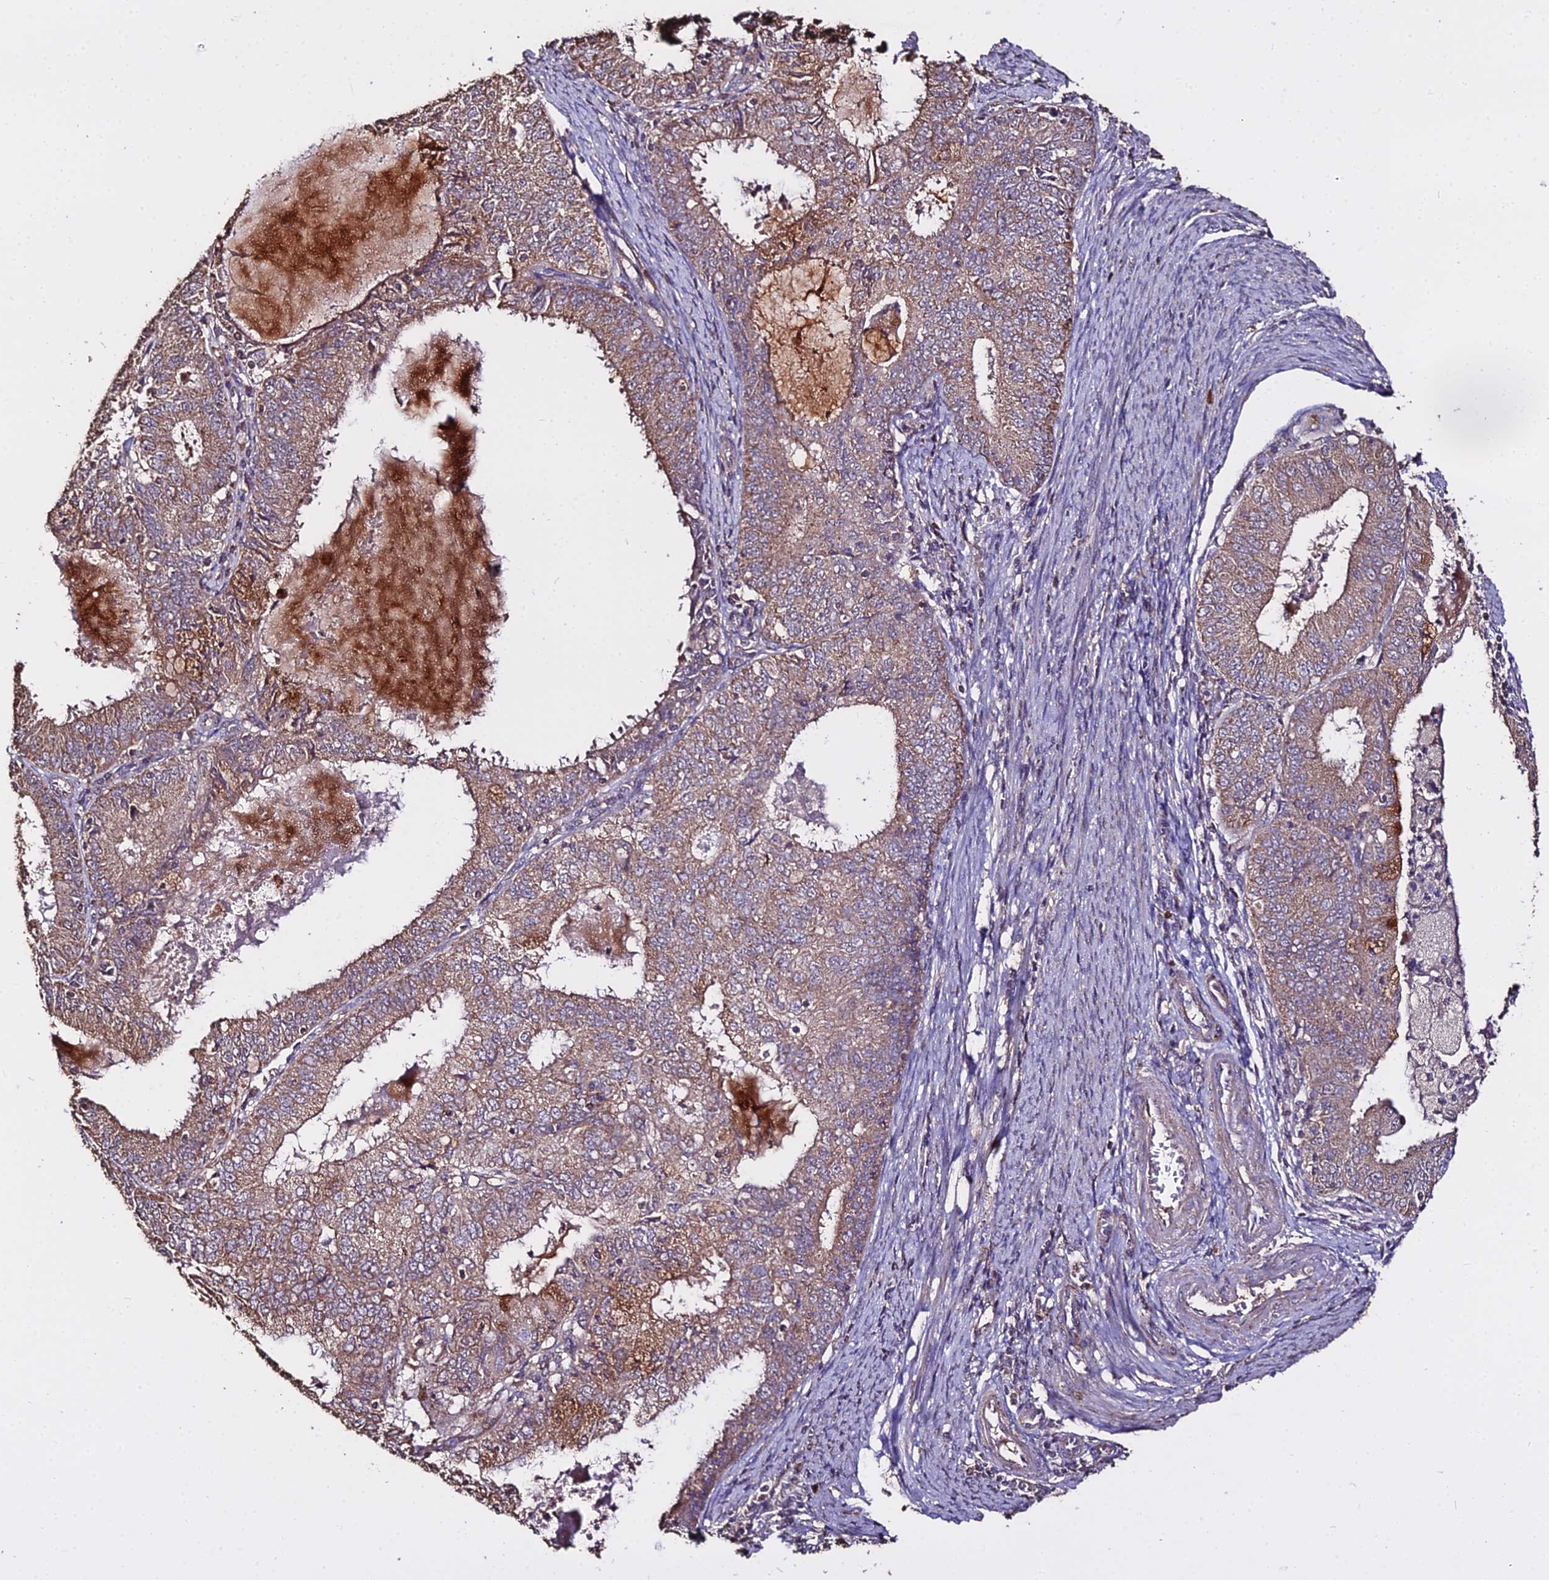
{"staining": {"intensity": "weak", "quantity": ">75%", "location": "cytoplasmic/membranous"}, "tissue": "endometrial cancer", "cell_type": "Tumor cells", "image_type": "cancer", "snomed": [{"axis": "morphology", "description": "Adenocarcinoma, NOS"}, {"axis": "topography", "description": "Endometrium"}], "caption": "Immunohistochemistry (IHC) histopathology image of neoplastic tissue: human adenocarcinoma (endometrial) stained using immunohistochemistry demonstrates low levels of weak protein expression localized specifically in the cytoplasmic/membranous of tumor cells, appearing as a cytoplasmic/membranous brown color.", "gene": "METTL13", "patient": {"sex": "female", "age": 57}}